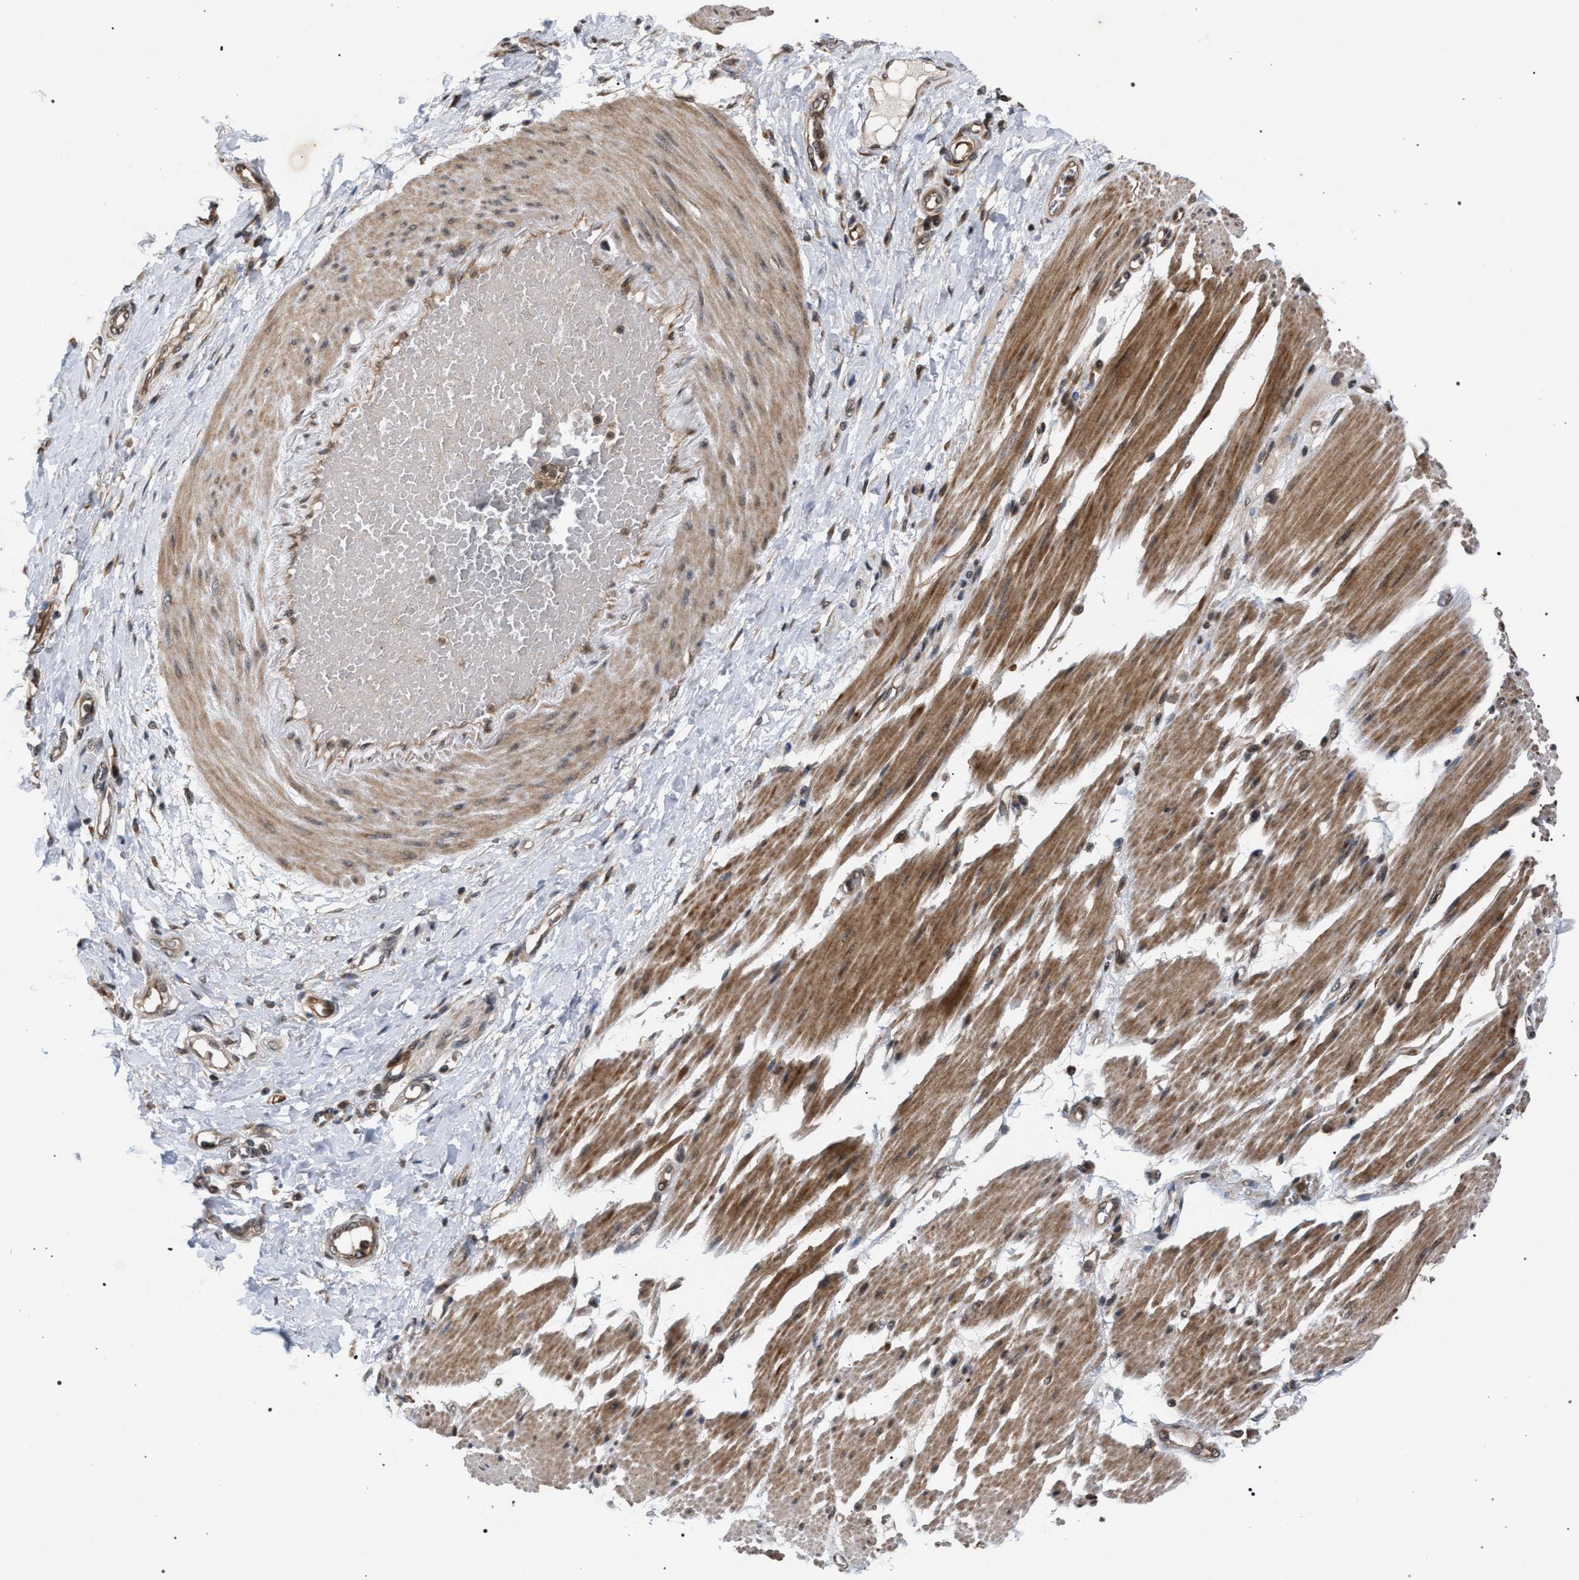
{"staining": {"intensity": "moderate", "quantity": "25%-75%", "location": "cytoplasmic/membranous"}, "tissue": "adipose tissue", "cell_type": "Adipocytes", "image_type": "normal", "snomed": [{"axis": "morphology", "description": "Normal tissue, NOS"}, {"axis": "morphology", "description": "Adenocarcinoma, NOS"}, {"axis": "topography", "description": "Esophagus"}], "caption": "A medium amount of moderate cytoplasmic/membranous positivity is appreciated in about 25%-75% of adipocytes in benign adipose tissue.", "gene": "IRAK4", "patient": {"sex": "male", "age": 62}}